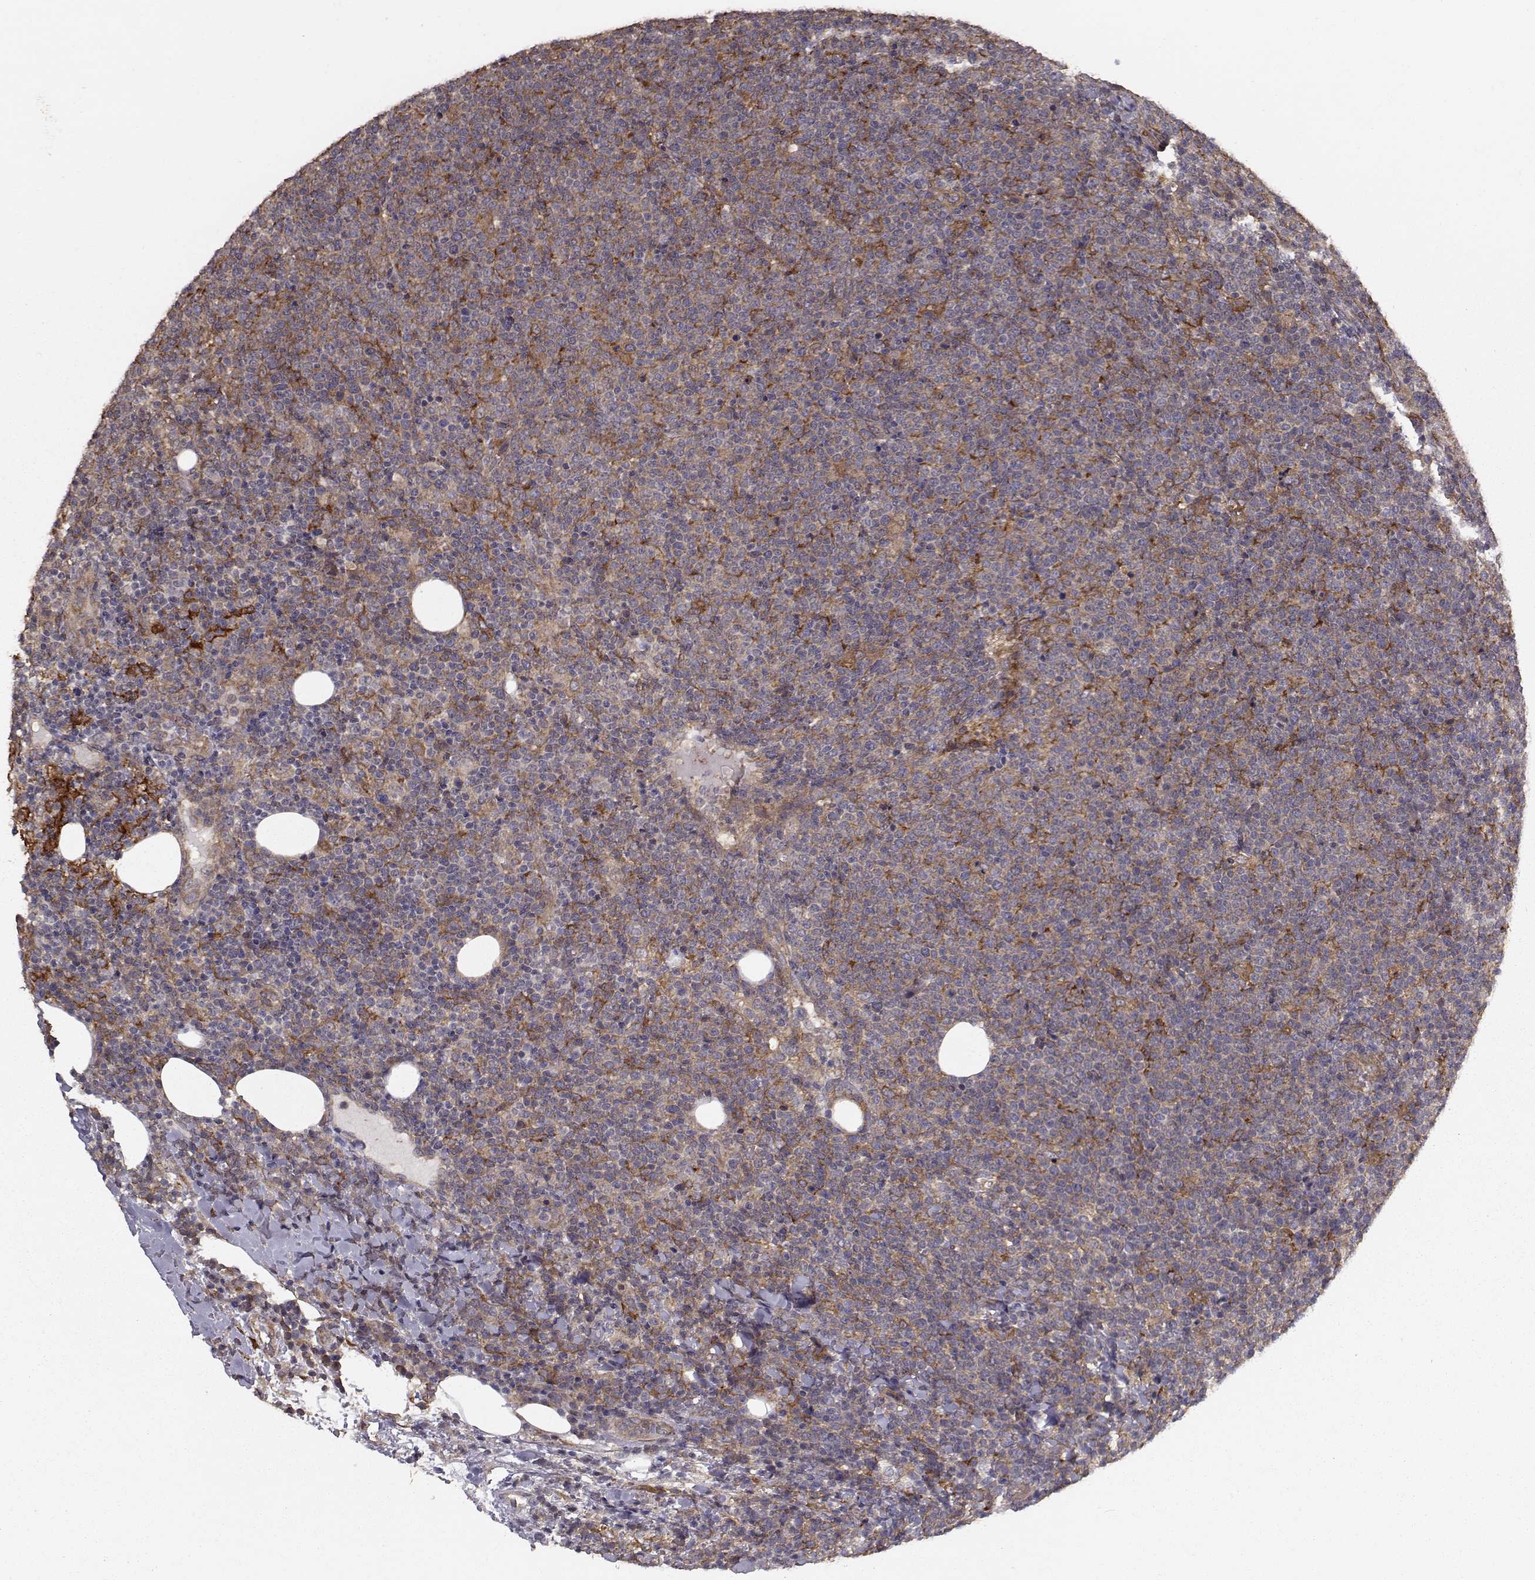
{"staining": {"intensity": "weak", "quantity": ">75%", "location": "cytoplasmic/membranous"}, "tissue": "lymphoma", "cell_type": "Tumor cells", "image_type": "cancer", "snomed": [{"axis": "morphology", "description": "Malignant lymphoma, non-Hodgkin's type, High grade"}, {"axis": "topography", "description": "Lymph node"}], "caption": "High-grade malignant lymphoma, non-Hodgkin's type stained with a protein marker displays weak staining in tumor cells.", "gene": "TRIP10", "patient": {"sex": "male", "age": 61}}